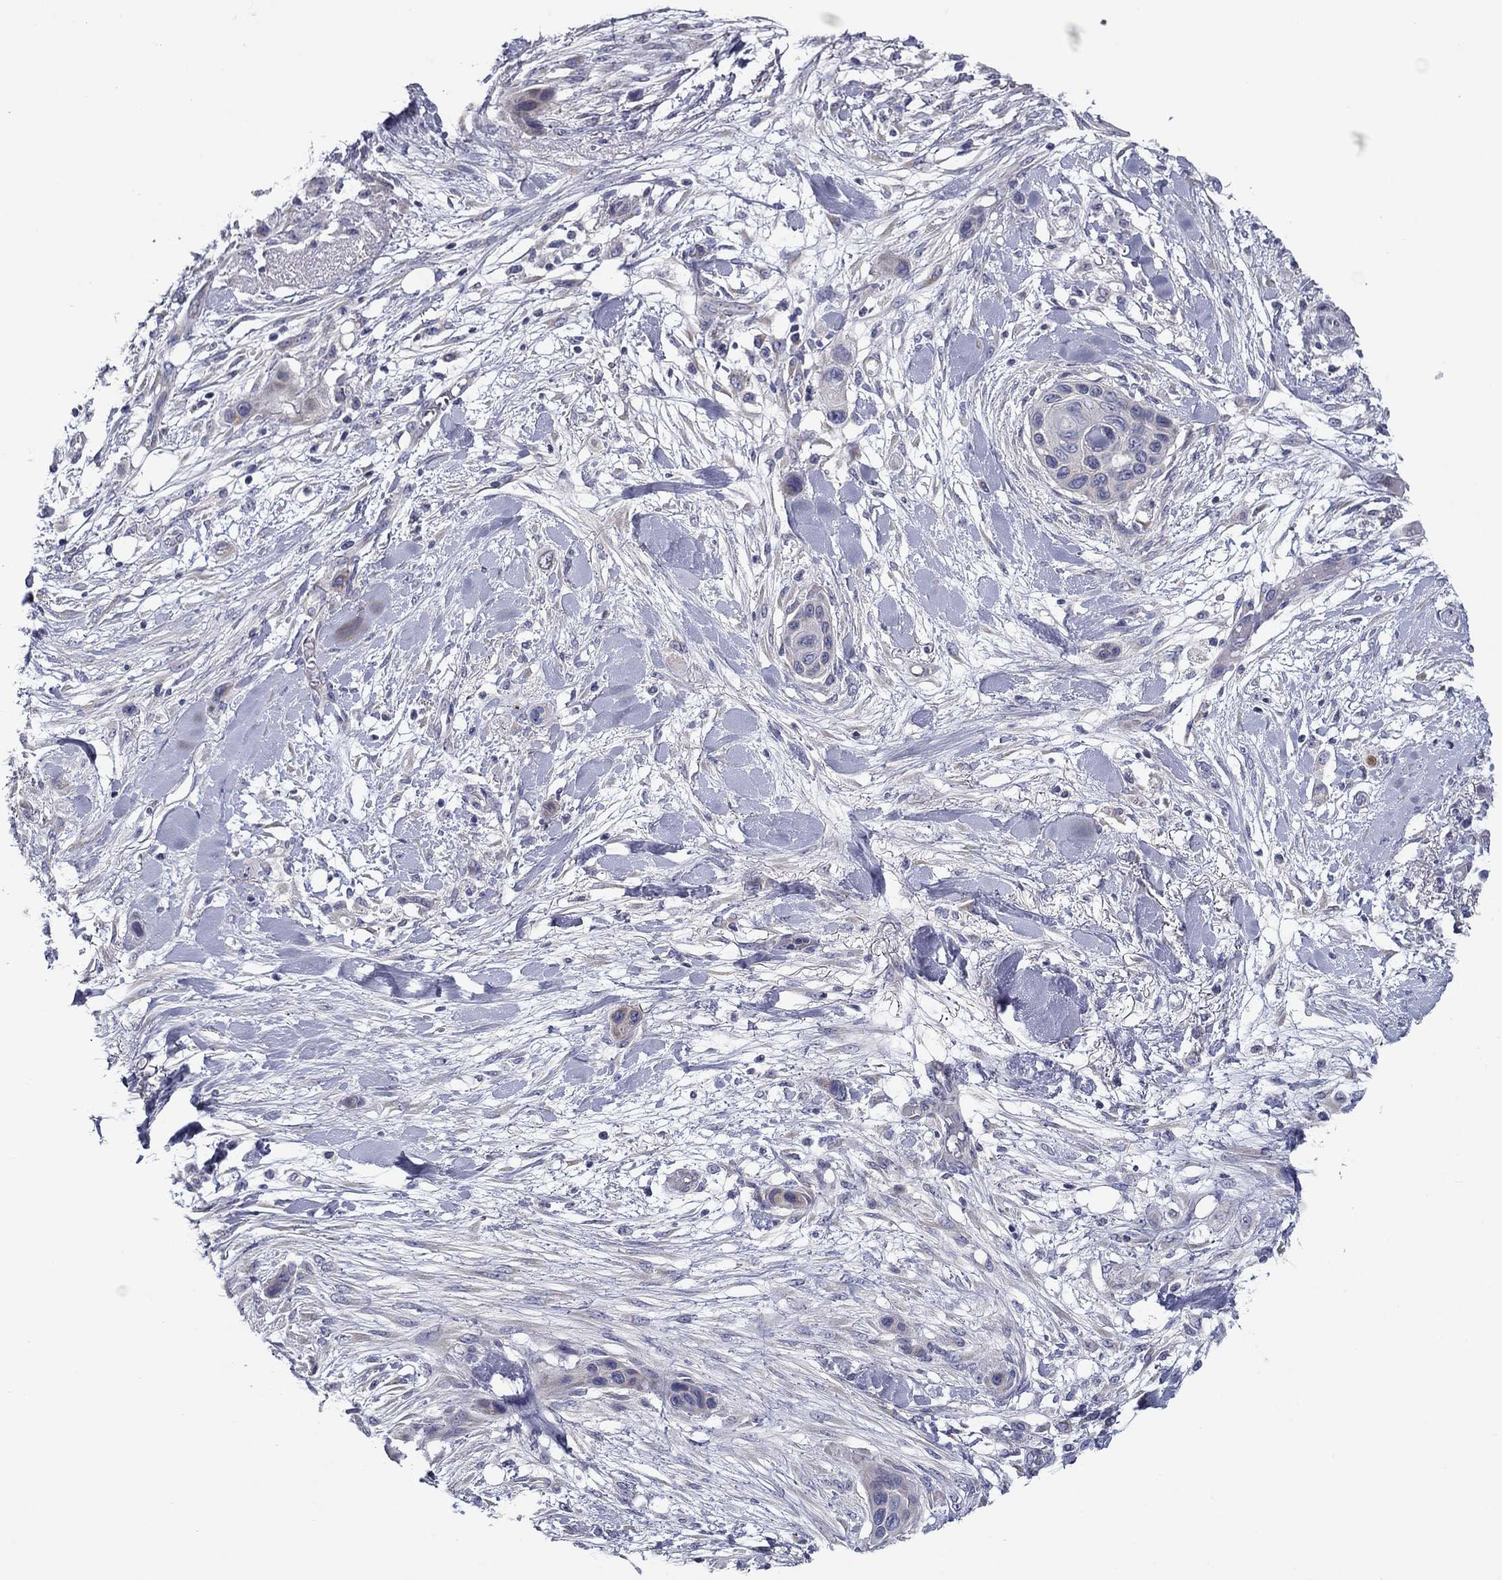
{"staining": {"intensity": "negative", "quantity": "none", "location": "none"}, "tissue": "skin cancer", "cell_type": "Tumor cells", "image_type": "cancer", "snomed": [{"axis": "morphology", "description": "Squamous cell carcinoma, NOS"}, {"axis": "topography", "description": "Skin"}], "caption": "Immunohistochemistry (IHC) of human skin squamous cell carcinoma demonstrates no expression in tumor cells.", "gene": "SPATA7", "patient": {"sex": "male", "age": 79}}